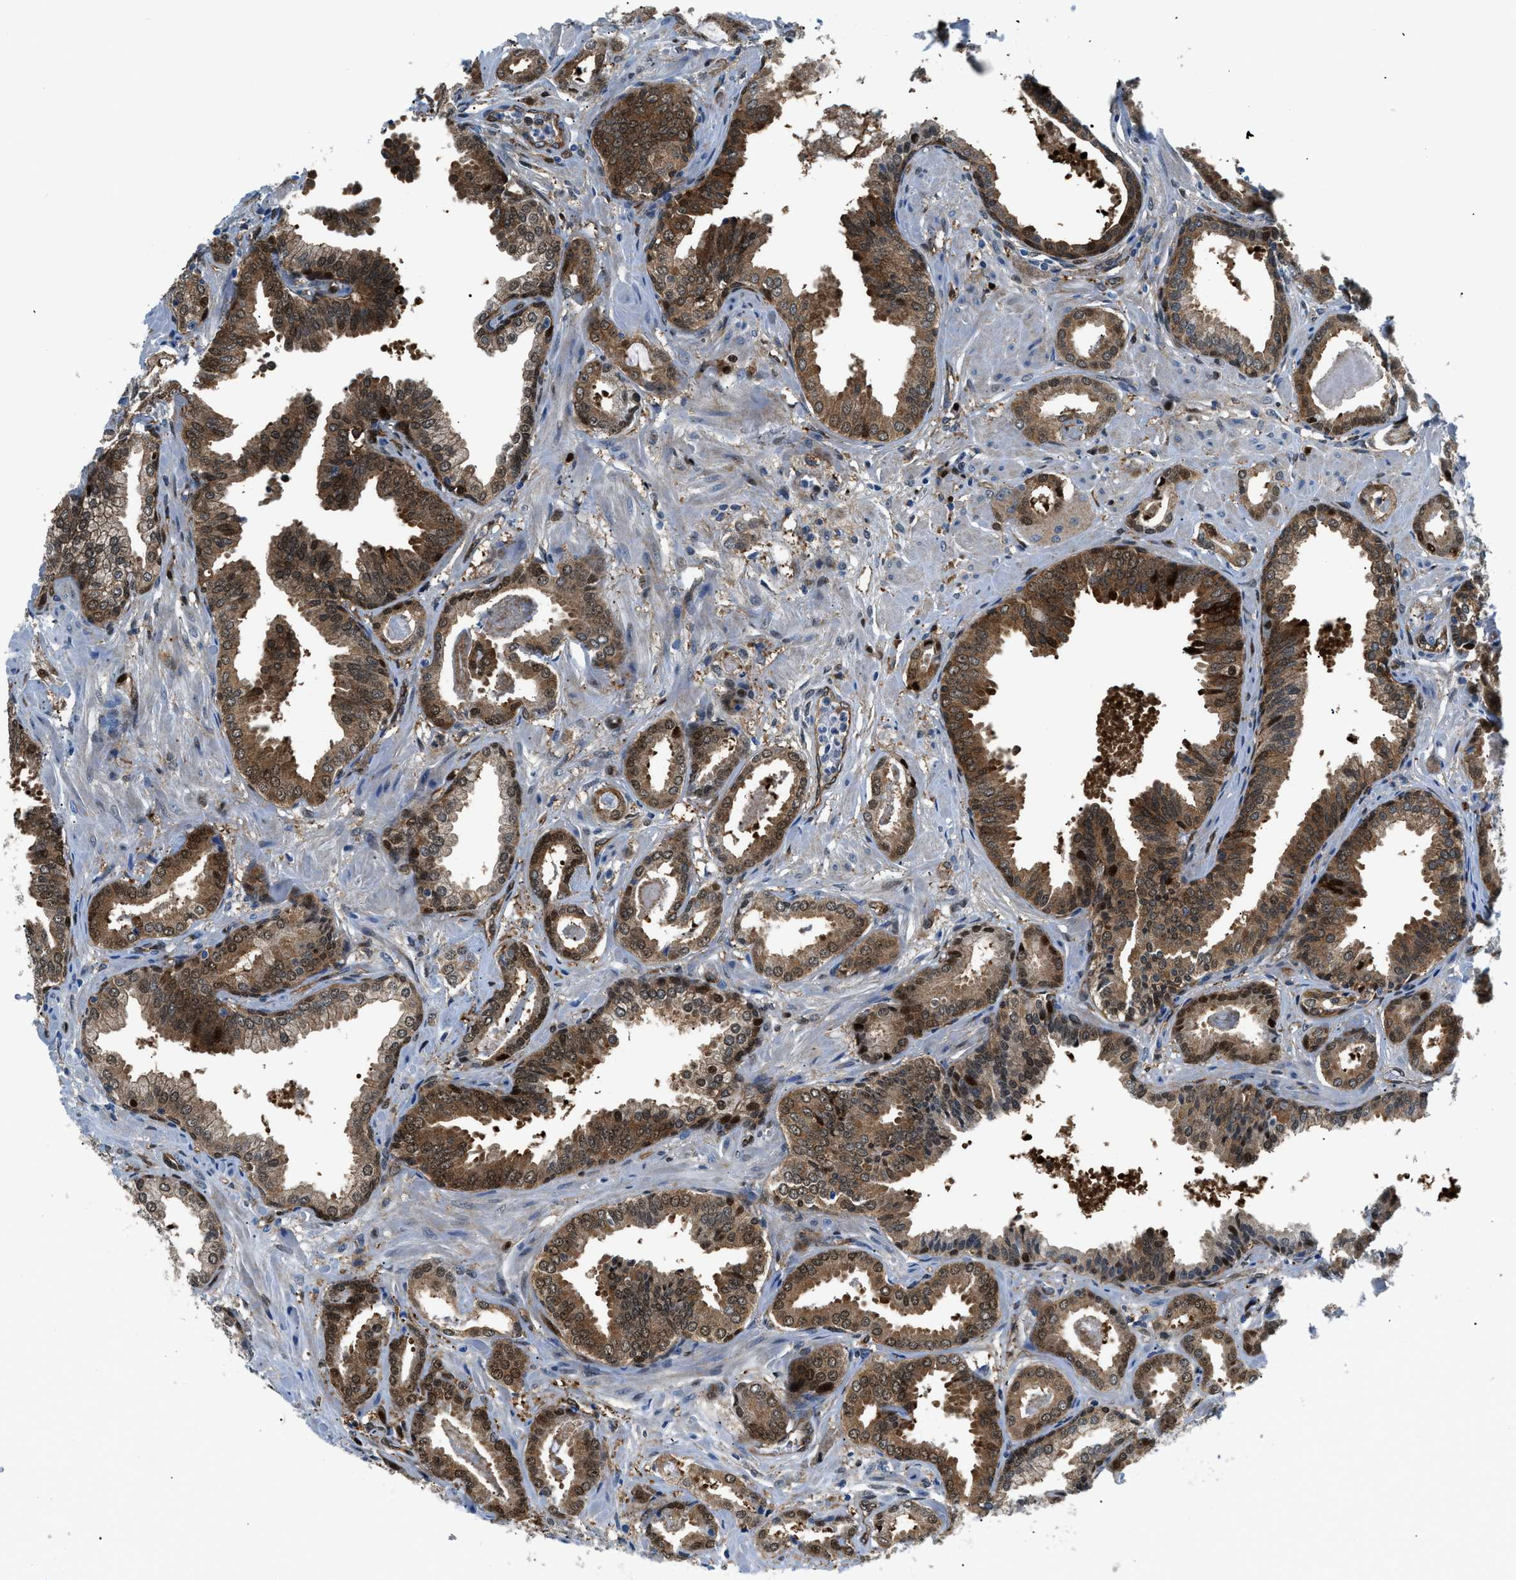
{"staining": {"intensity": "strong", "quantity": ">75%", "location": "cytoplasmic/membranous,nuclear"}, "tissue": "prostate cancer", "cell_type": "Tumor cells", "image_type": "cancer", "snomed": [{"axis": "morphology", "description": "Adenocarcinoma, Low grade"}, {"axis": "topography", "description": "Prostate"}], "caption": "IHC micrograph of human prostate adenocarcinoma (low-grade) stained for a protein (brown), which demonstrates high levels of strong cytoplasmic/membranous and nuclear staining in approximately >75% of tumor cells.", "gene": "YWHAE", "patient": {"sex": "male", "age": 53}}